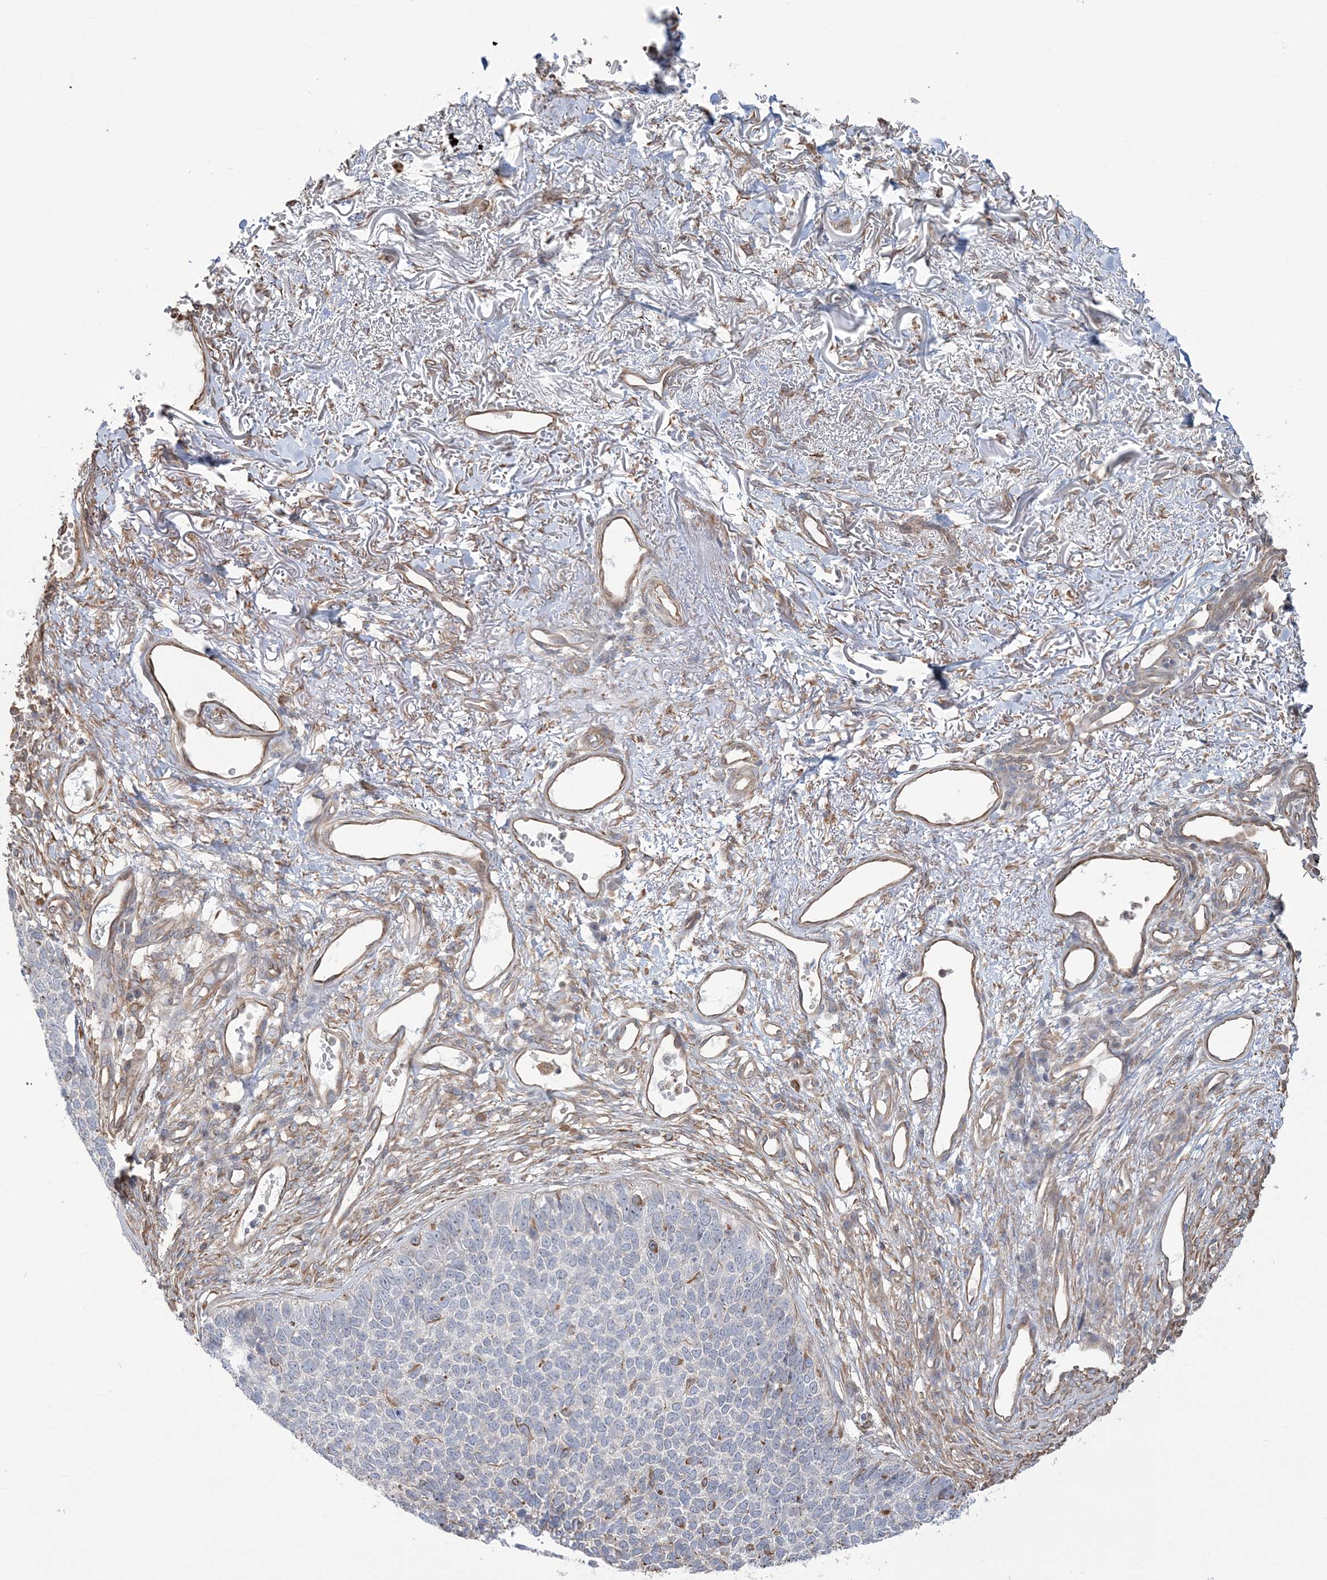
{"staining": {"intensity": "negative", "quantity": "none", "location": "none"}, "tissue": "skin cancer", "cell_type": "Tumor cells", "image_type": "cancer", "snomed": [{"axis": "morphology", "description": "Basal cell carcinoma"}, {"axis": "topography", "description": "Skin"}], "caption": "An image of human skin cancer is negative for staining in tumor cells.", "gene": "ZNF821", "patient": {"sex": "female", "age": 84}}